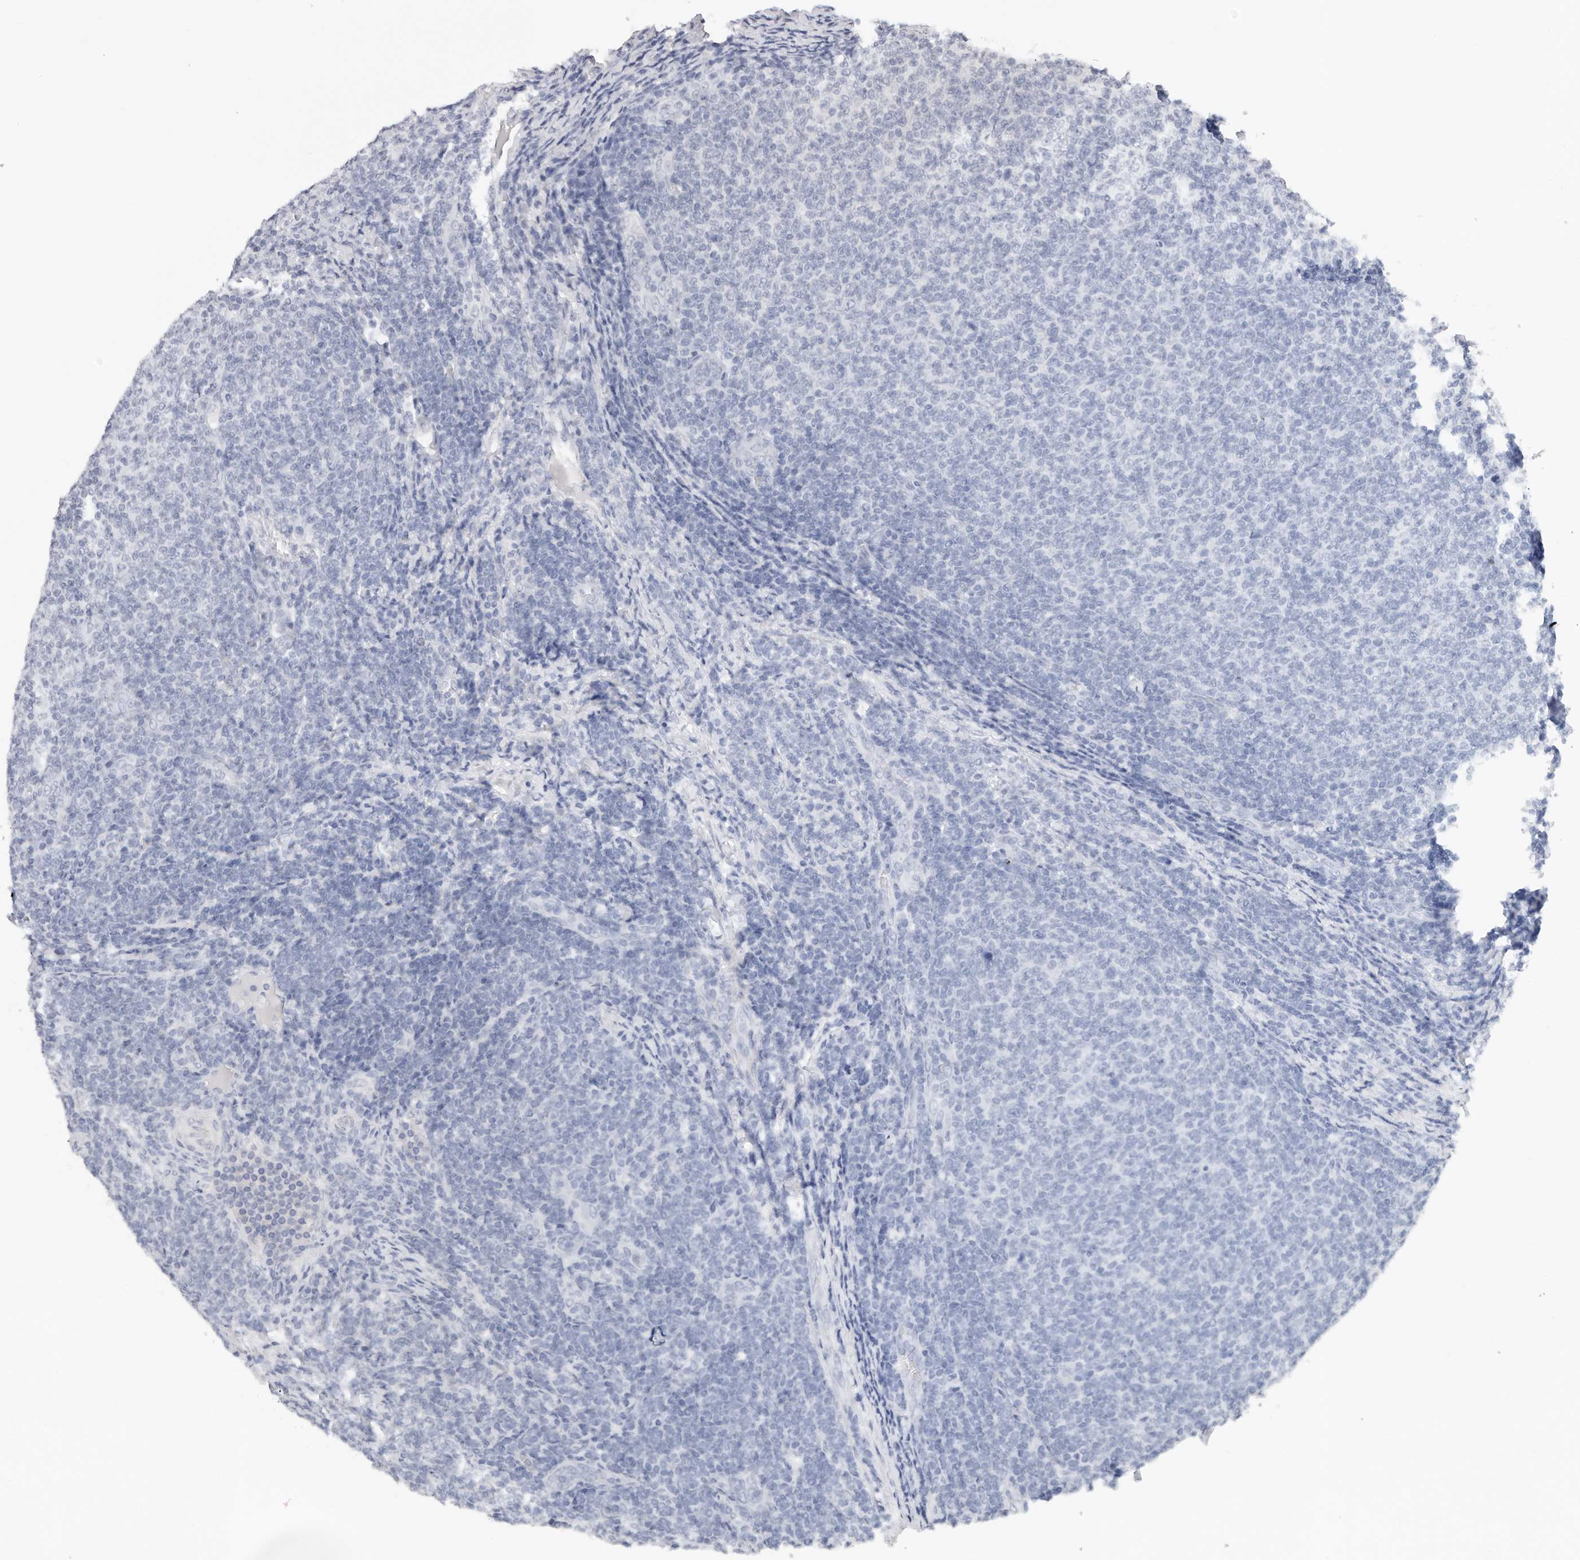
{"staining": {"intensity": "negative", "quantity": "none", "location": "none"}, "tissue": "lymphoma", "cell_type": "Tumor cells", "image_type": "cancer", "snomed": [{"axis": "morphology", "description": "Malignant lymphoma, non-Hodgkin's type, Low grade"}, {"axis": "topography", "description": "Lymph node"}], "caption": "This is a histopathology image of immunohistochemistry staining of lymphoma, which shows no positivity in tumor cells. (DAB (3,3'-diaminobenzidine) IHC visualized using brightfield microscopy, high magnification).", "gene": "AGMAT", "patient": {"sex": "male", "age": 66}}